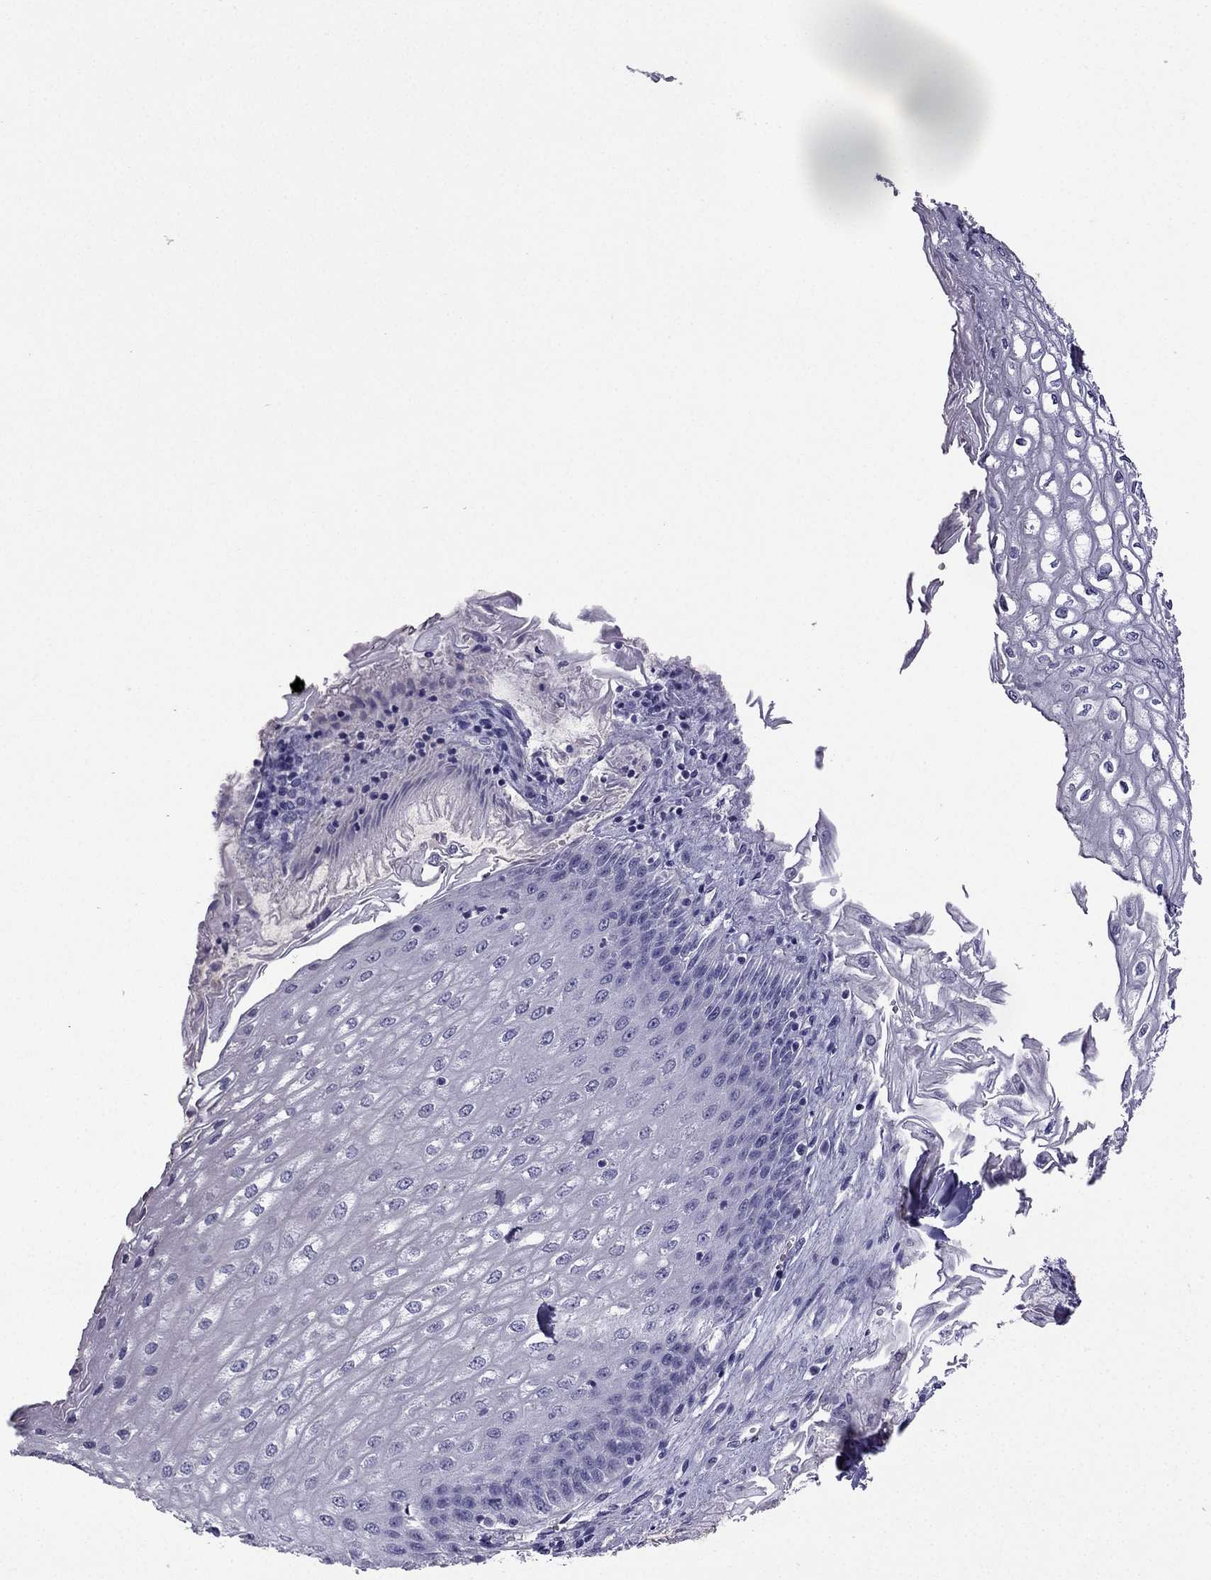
{"staining": {"intensity": "negative", "quantity": "none", "location": "none"}, "tissue": "esophagus", "cell_type": "Squamous epithelial cells", "image_type": "normal", "snomed": [{"axis": "morphology", "description": "Normal tissue, NOS"}, {"axis": "topography", "description": "Esophagus"}], "caption": "Squamous epithelial cells show no significant positivity in normal esophagus.", "gene": "GJA8", "patient": {"sex": "male", "age": 58}}